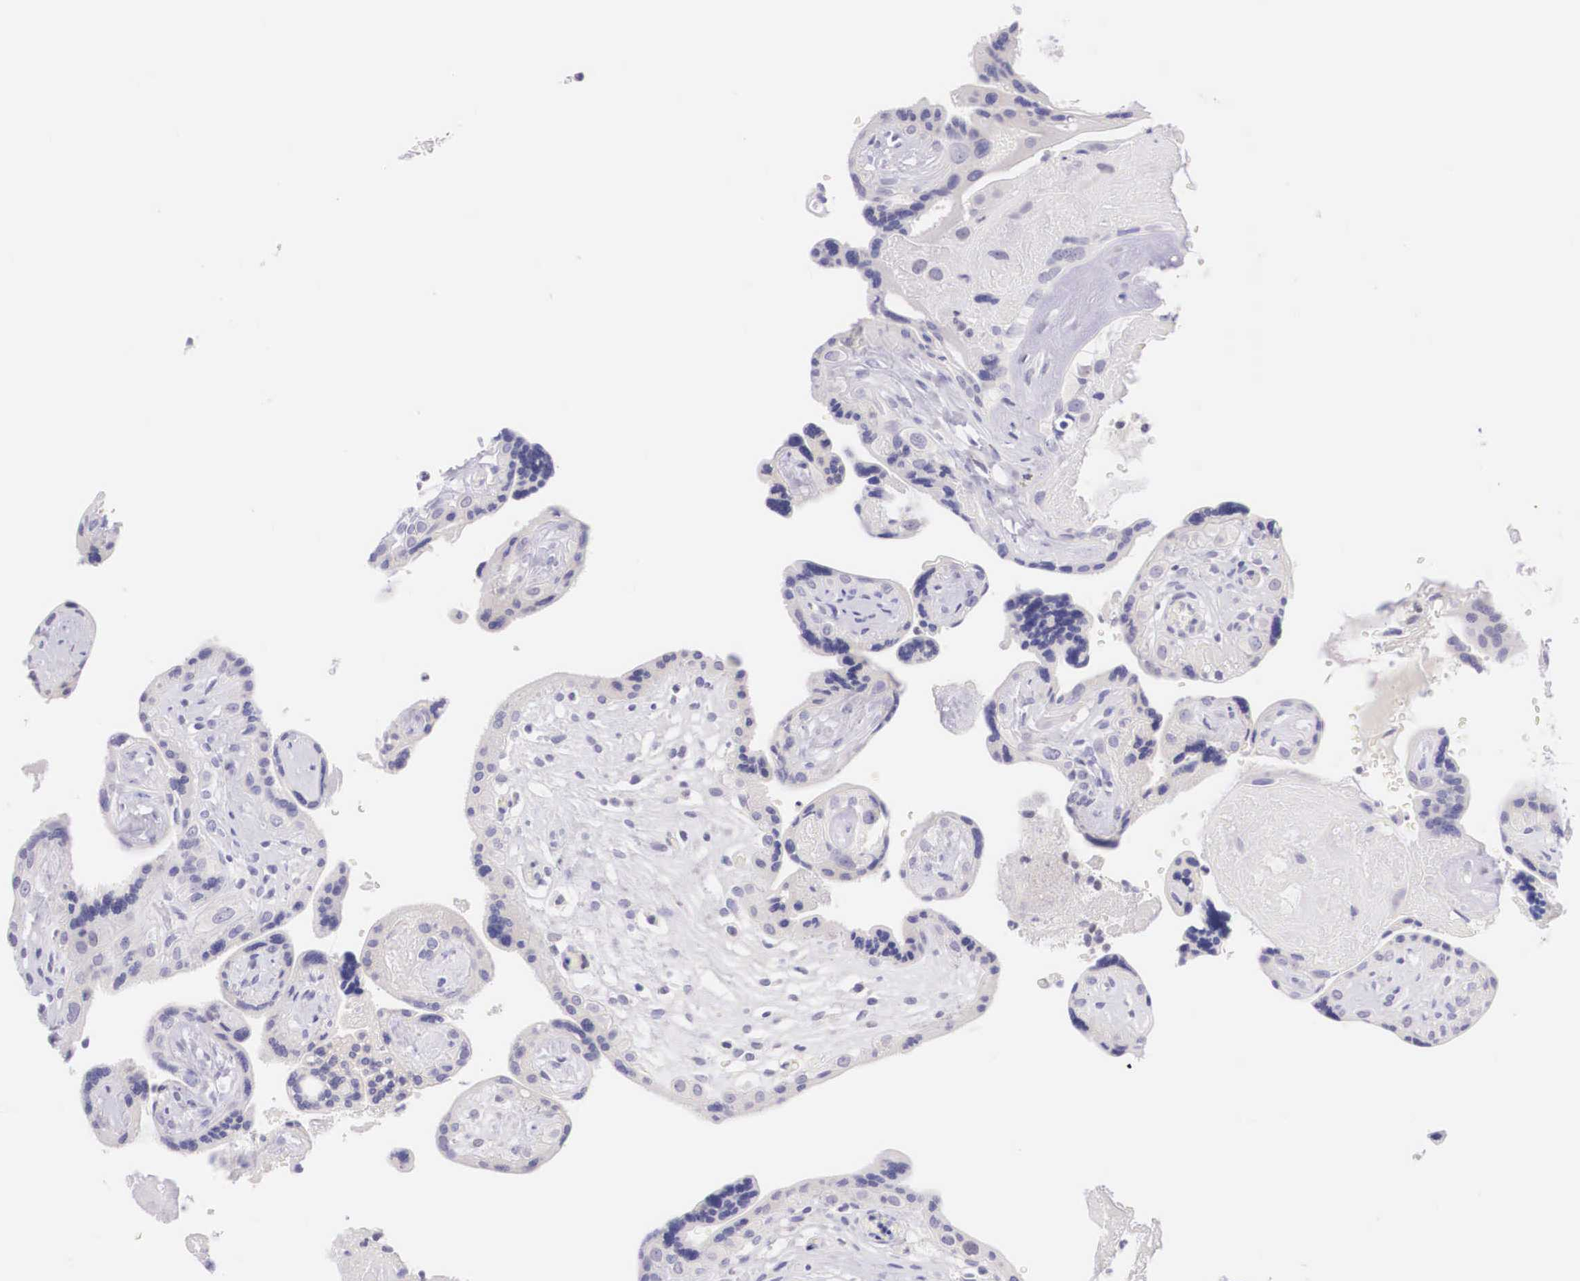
{"staining": {"intensity": "negative", "quantity": "none", "location": "none"}, "tissue": "placenta", "cell_type": "Decidual cells", "image_type": "normal", "snomed": [{"axis": "morphology", "description": "Normal tissue, NOS"}, {"axis": "topography", "description": "Placenta"}], "caption": "High power microscopy micrograph of an immunohistochemistry image of normal placenta, revealing no significant staining in decidual cells.", "gene": "BCL6", "patient": {"sex": "female", "age": 24}}